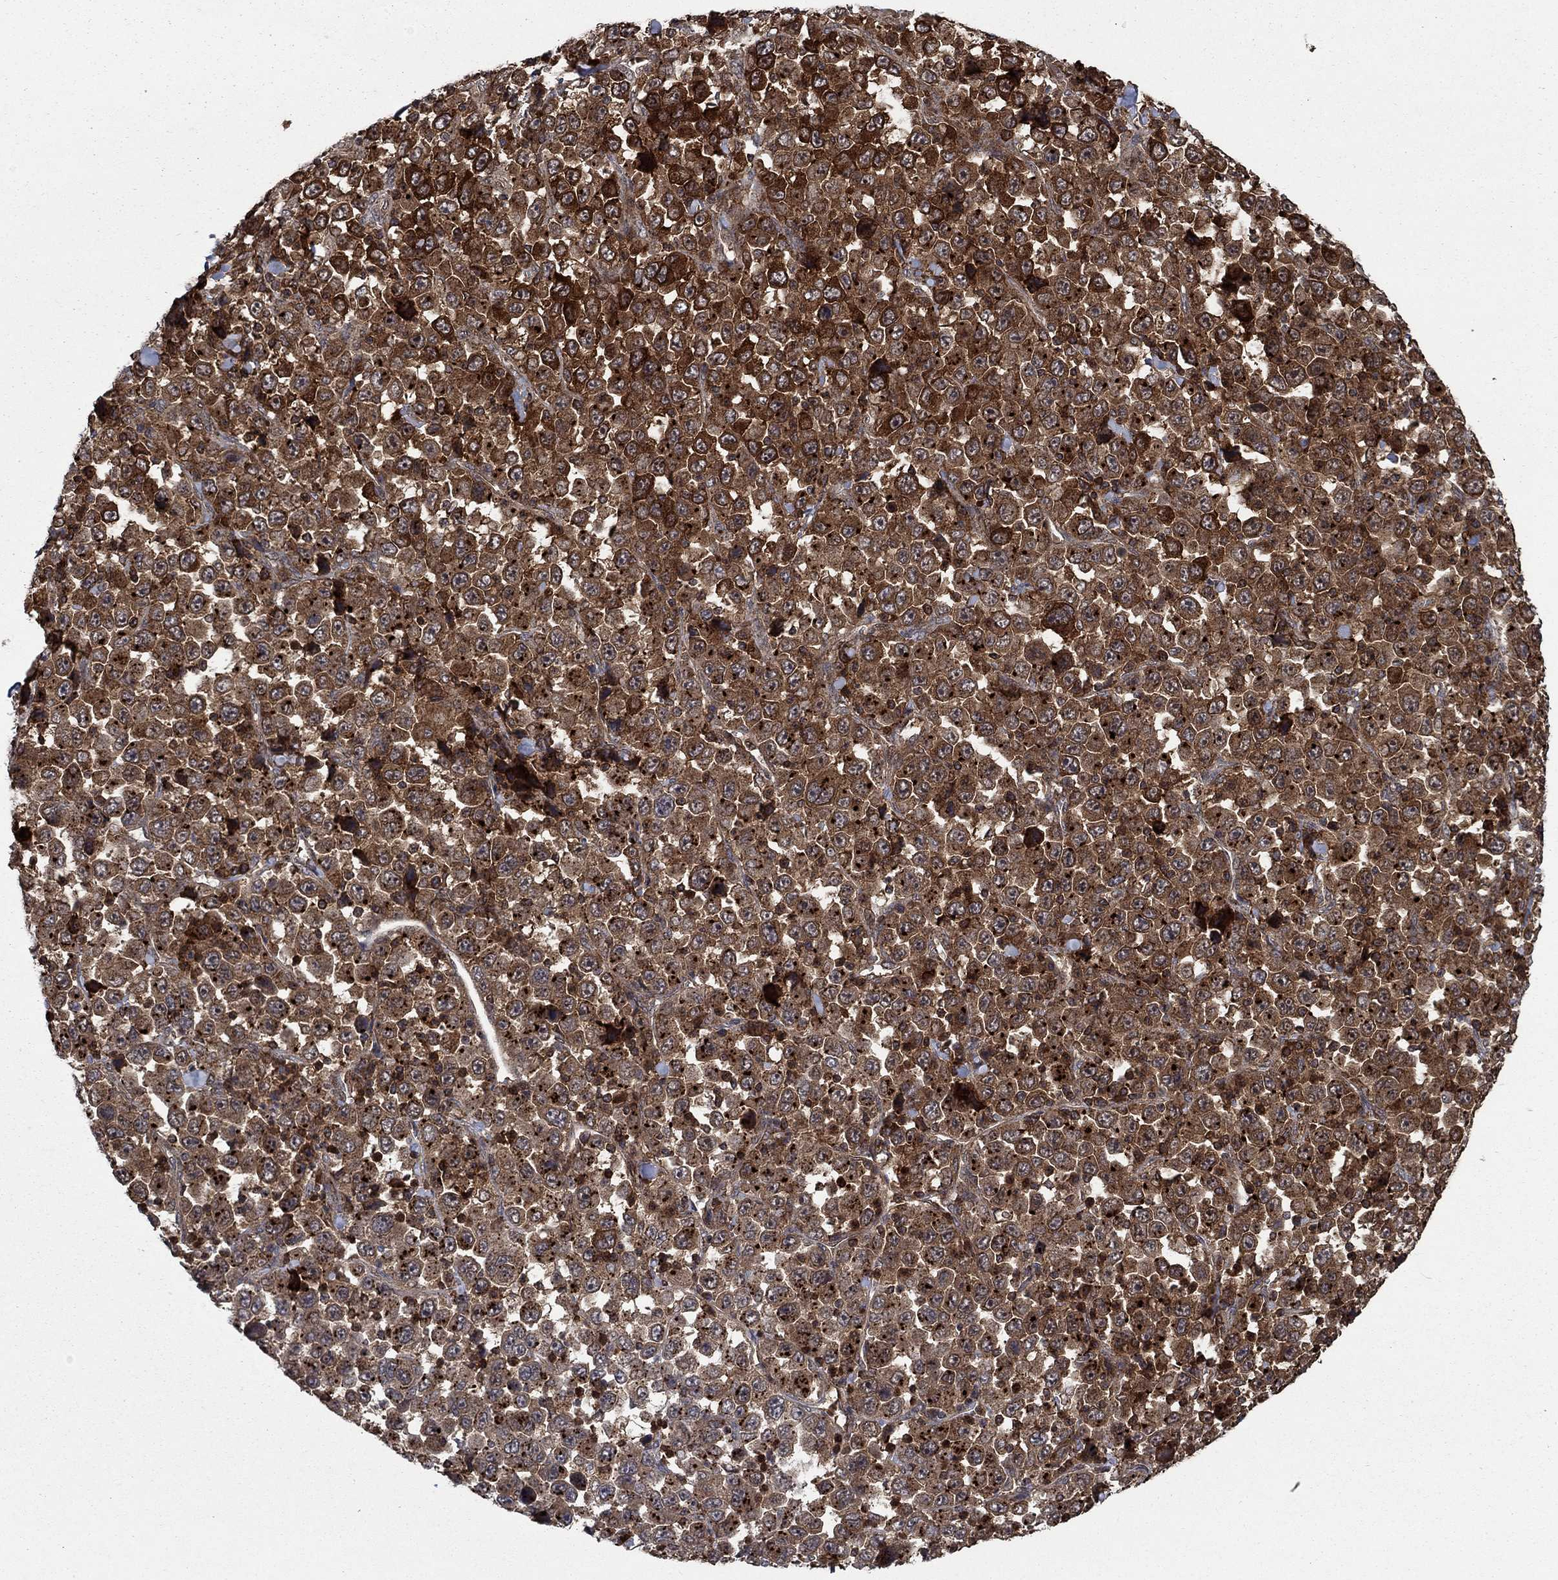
{"staining": {"intensity": "strong", "quantity": ">75%", "location": "cytoplasmic/membranous"}, "tissue": "stomach cancer", "cell_type": "Tumor cells", "image_type": "cancer", "snomed": [{"axis": "morphology", "description": "Normal tissue, NOS"}, {"axis": "morphology", "description": "Adenocarcinoma, NOS"}, {"axis": "topography", "description": "Stomach, upper"}, {"axis": "topography", "description": "Stomach"}], "caption": "Protein analysis of stomach adenocarcinoma tissue demonstrates strong cytoplasmic/membranous staining in approximately >75% of tumor cells. (Stains: DAB in brown, nuclei in blue, Microscopy: brightfield microscopy at high magnification).", "gene": "IFI35", "patient": {"sex": "male", "age": 59}}